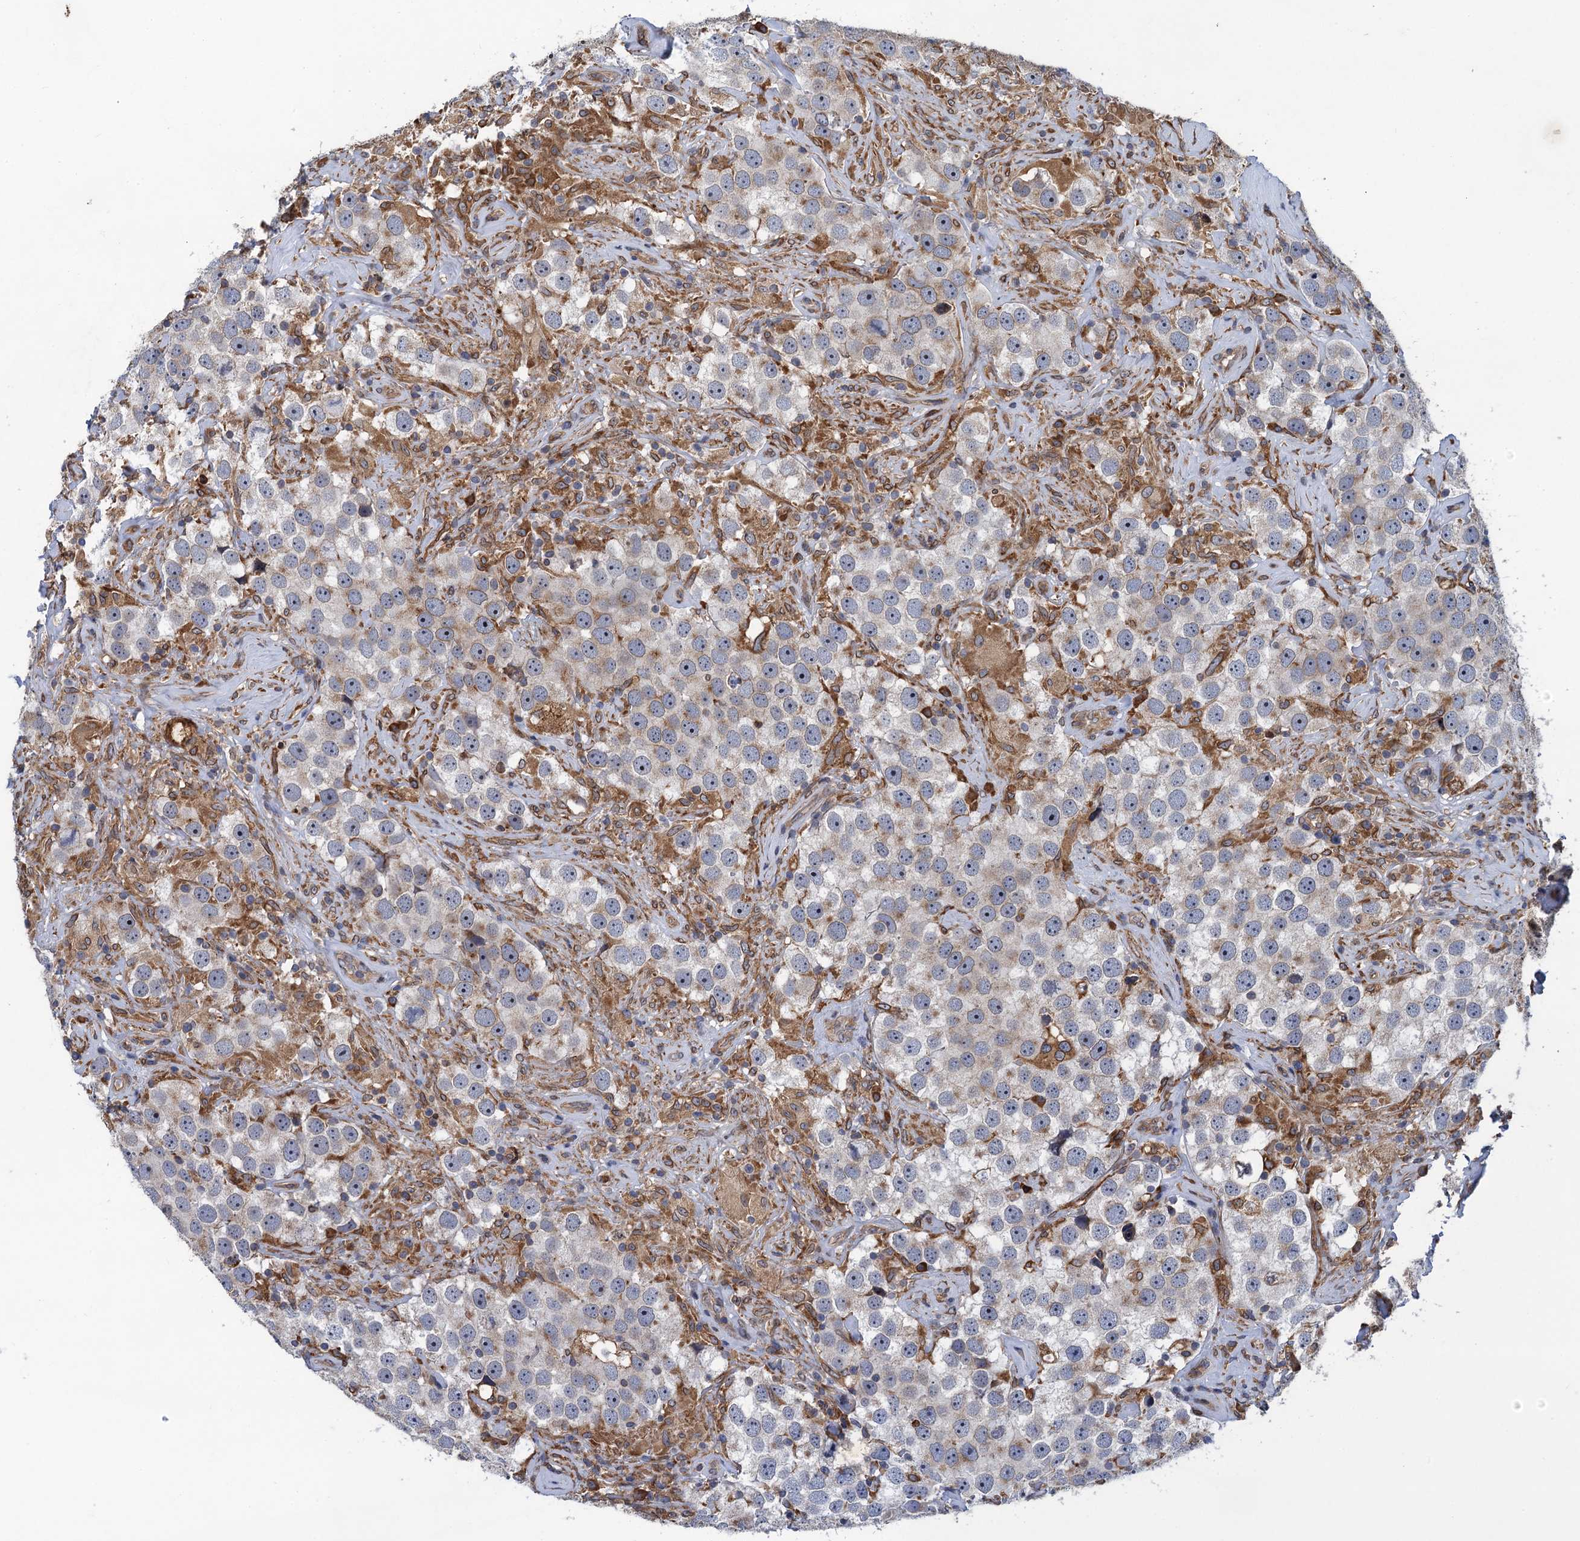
{"staining": {"intensity": "weak", "quantity": "<25%", "location": "cytoplasmic/membranous"}, "tissue": "testis cancer", "cell_type": "Tumor cells", "image_type": "cancer", "snomed": [{"axis": "morphology", "description": "Seminoma, NOS"}, {"axis": "topography", "description": "Testis"}], "caption": "High magnification brightfield microscopy of testis seminoma stained with DAB (brown) and counterstained with hematoxylin (blue): tumor cells show no significant expression. (Brightfield microscopy of DAB (3,3'-diaminobenzidine) immunohistochemistry (IHC) at high magnification).", "gene": "ARMC5", "patient": {"sex": "male", "age": 49}}